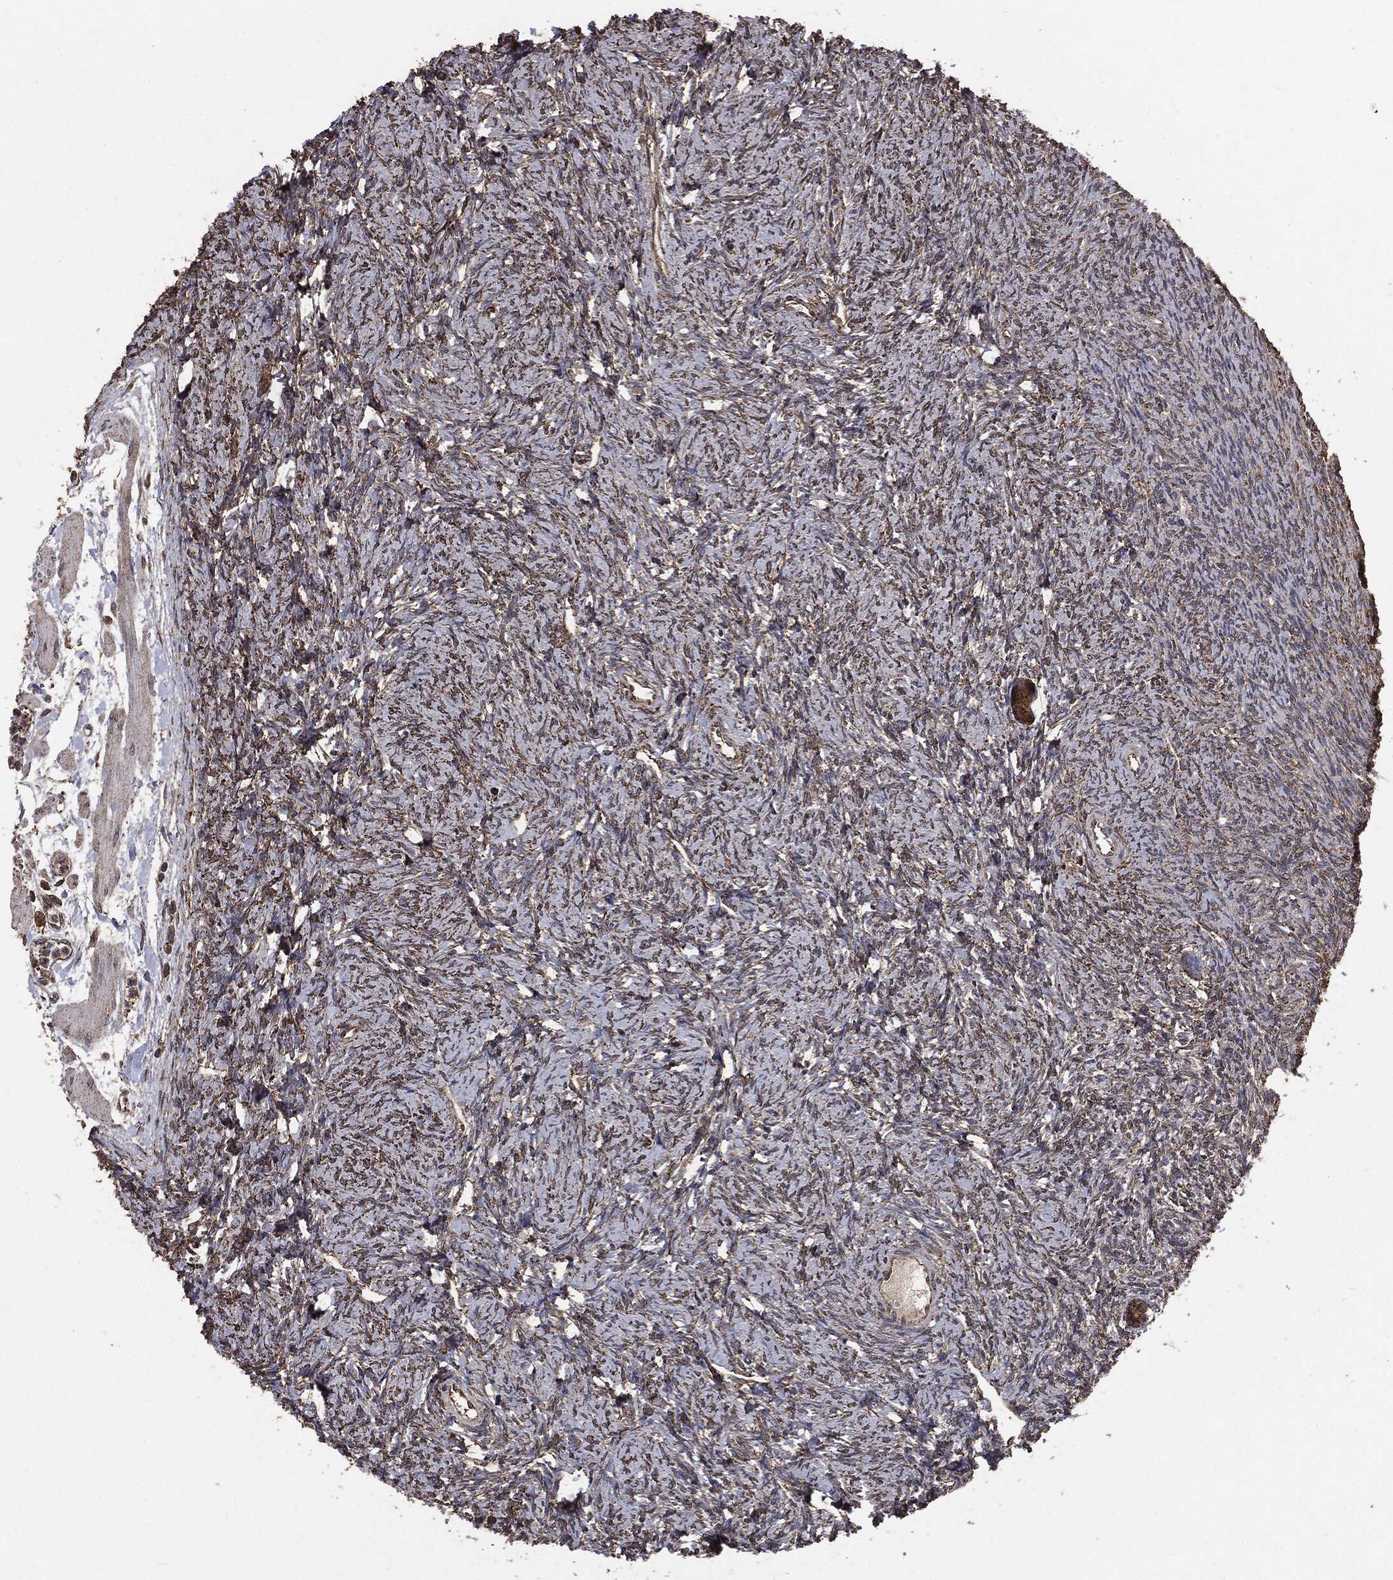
{"staining": {"intensity": "moderate", "quantity": ">75%", "location": "cytoplasmic/membranous"}, "tissue": "ovary", "cell_type": "Follicle cells", "image_type": "normal", "snomed": [{"axis": "morphology", "description": "Normal tissue, NOS"}, {"axis": "topography", "description": "Fallopian tube"}, {"axis": "topography", "description": "Ovary"}], "caption": "Protein staining shows moderate cytoplasmic/membranous expression in approximately >75% of follicle cells in benign ovary.", "gene": "MTOR", "patient": {"sex": "female", "age": 33}}